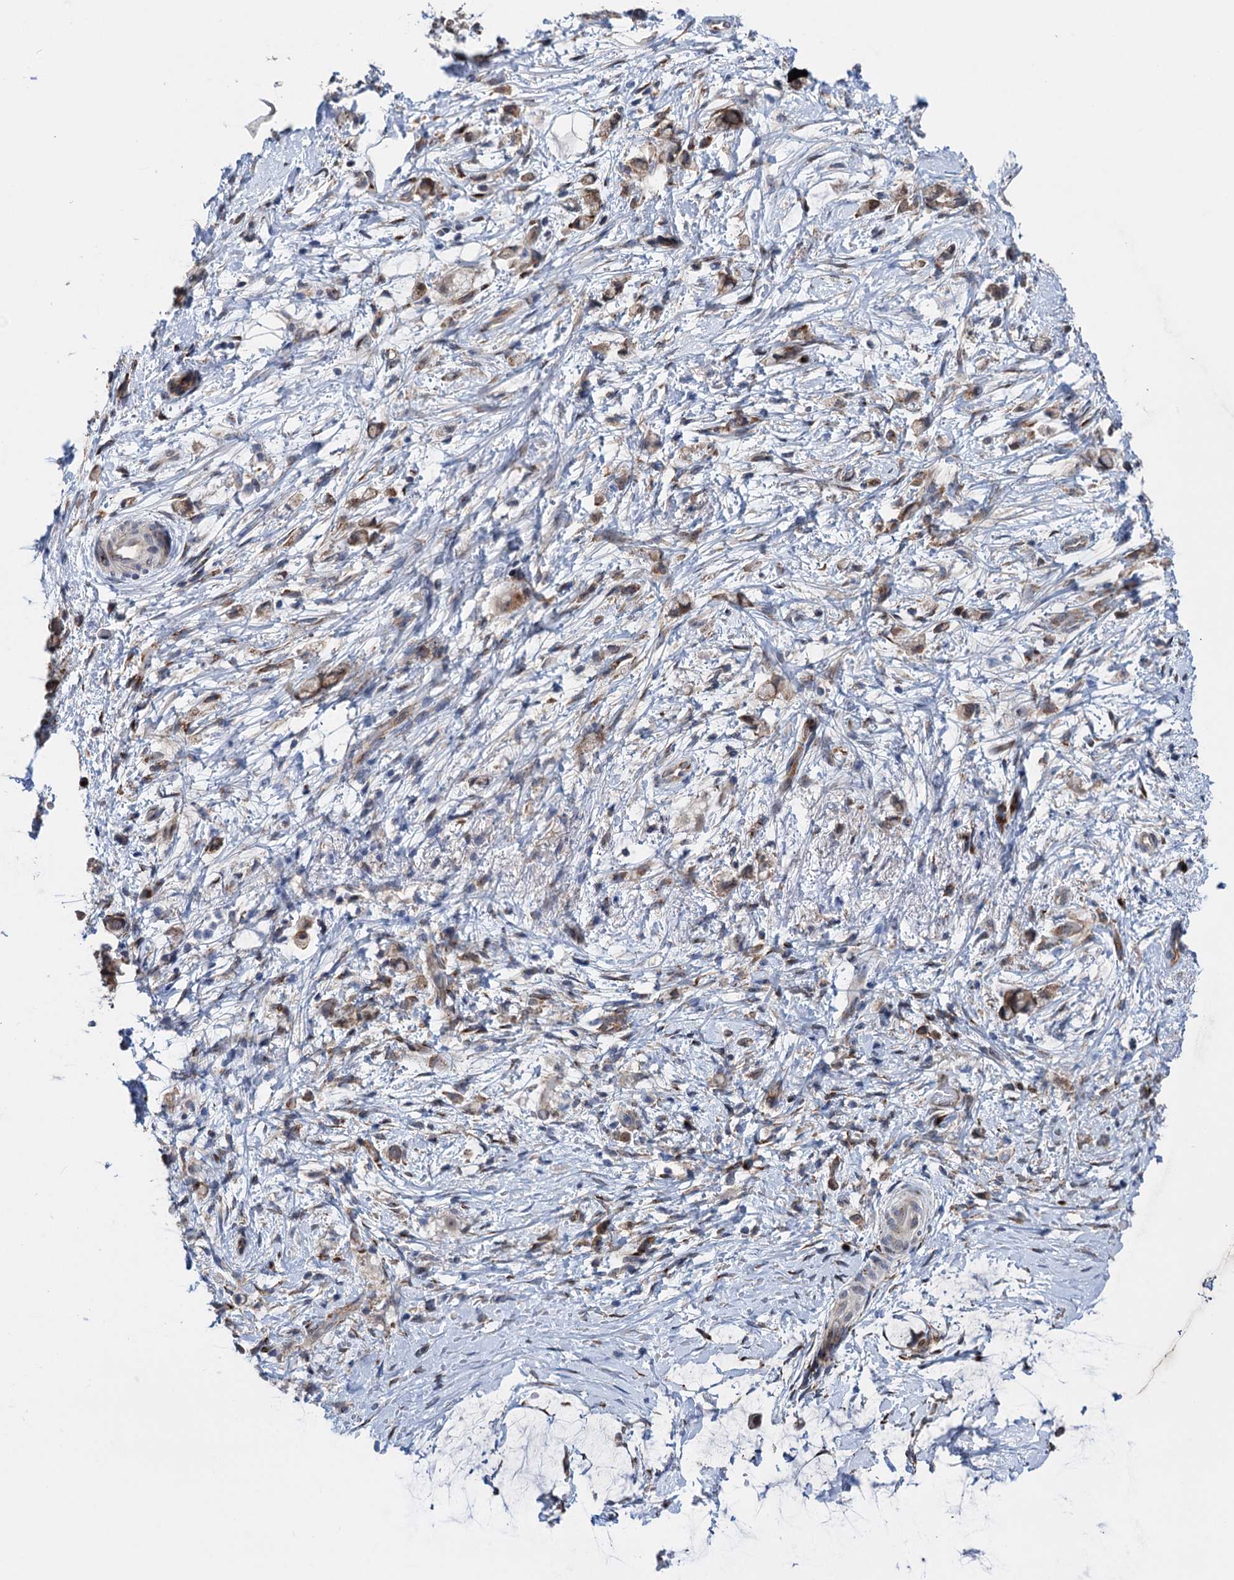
{"staining": {"intensity": "weak", "quantity": "25%-75%", "location": "cytoplasmic/membranous"}, "tissue": "stomach cancer", "cell_type": "Tumor cells", "image_type": "cancer", "snomed": [{"axis": "morphology", "description": "Adenocarcinoma, NOS"}, {"axis": "topography", "description": "Stomach"}], "caption": "The image demonstrates staining of adenocarcinoma (stomach), revealing weak cytoplasmic/membranous protein positivity (brown color) within tumor cells.", "gene": "EYA4", "patient": {"sex": "female", "age": 60}}